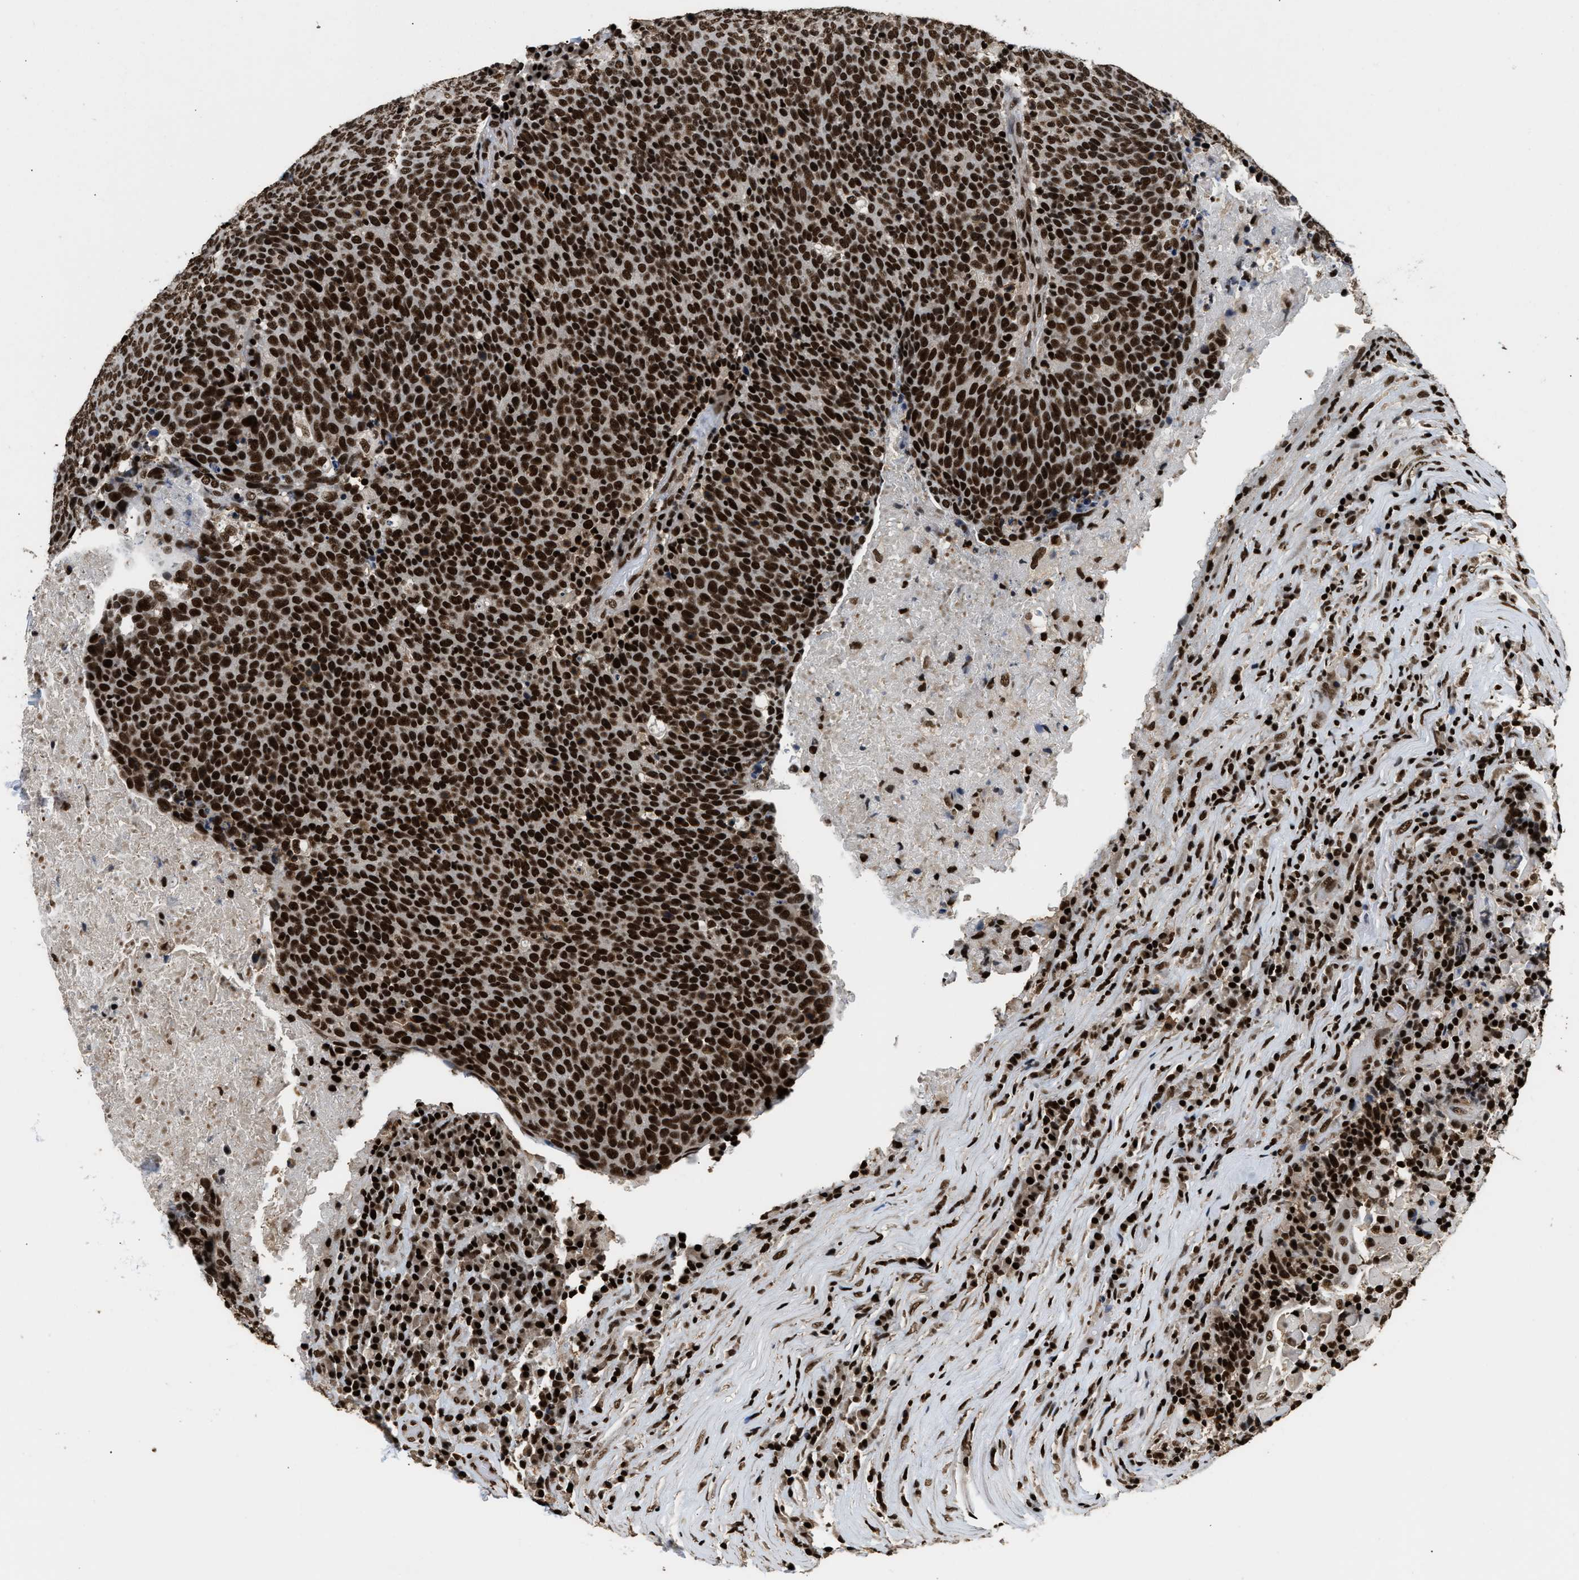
{"staining": {"intensity": "strong", "quantity": ">75%", "location": "nuclear"}, "tissue": "head and neck cancer", "cell_type": "Tumor cells", "image_type": "cancer", "snomed": [{"axis": "morphology", "description": "Squamous cell carcinoma, NOS"}, {"axis": "morphology", "description": "Squamous cell carcinoma, metastatic, NOS"}, {"axis": "topography", "description": "Lymph node"}, {"axis": "topography", "description": "Head-Neck"}], "caption": "Tumor cells reveal high levels of strong nuclear staining in about >75% of cells in head and neck cancer (metastatic squamous cell carcinoma).", "gene": "RAD21", "patient": {"sex": "male", "age": 62}}